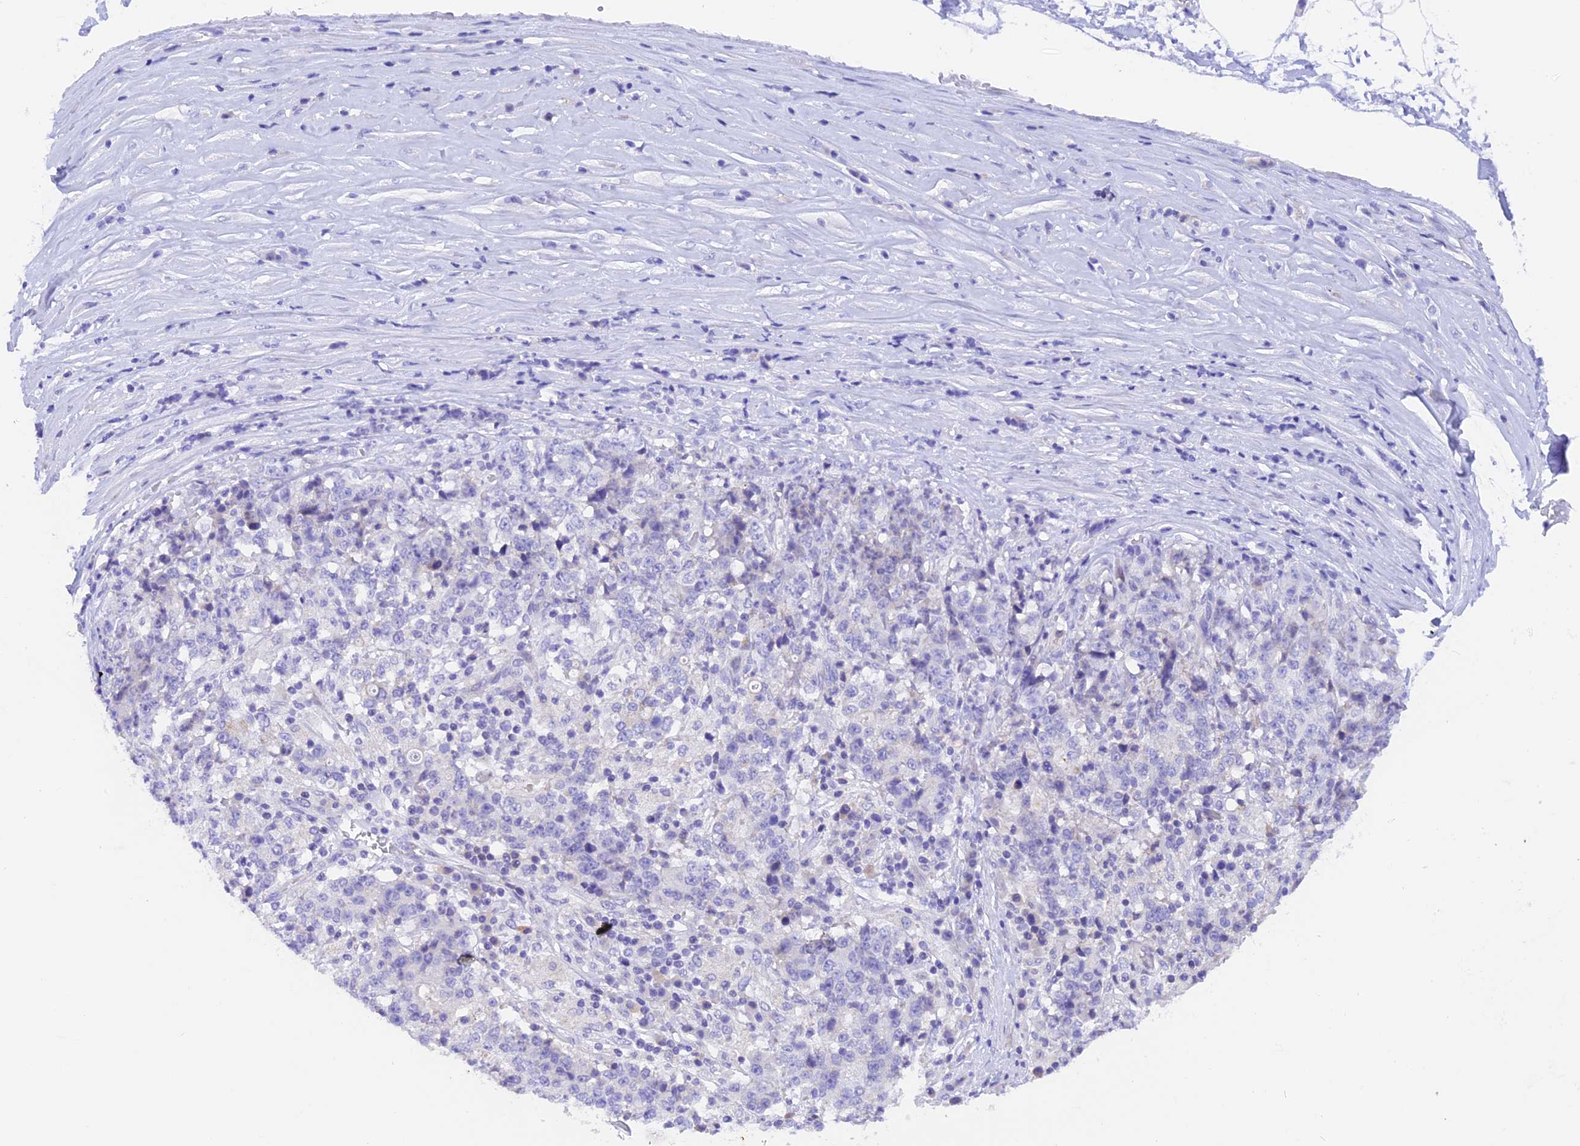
{"staining": {"intensity": "negative", "quantity": "none", "location": "none"}, "tissue": "stomach cancer", "cell_type": "Tumor cells", "image_type": "cancer", "snomed": [{"axis": "morphology", "description": "Adenocarcinoma, NOS"}, {"axis": "topography", "description": "Stomach"}], "caption": "This is an immunohistochemistry (IHC) photomicrograph of stomach cancer (adenocarcinoma). There is no expression in tumor cells.", "gene": "COL6A5", "patient": {"sex": "male", "age": 59}}